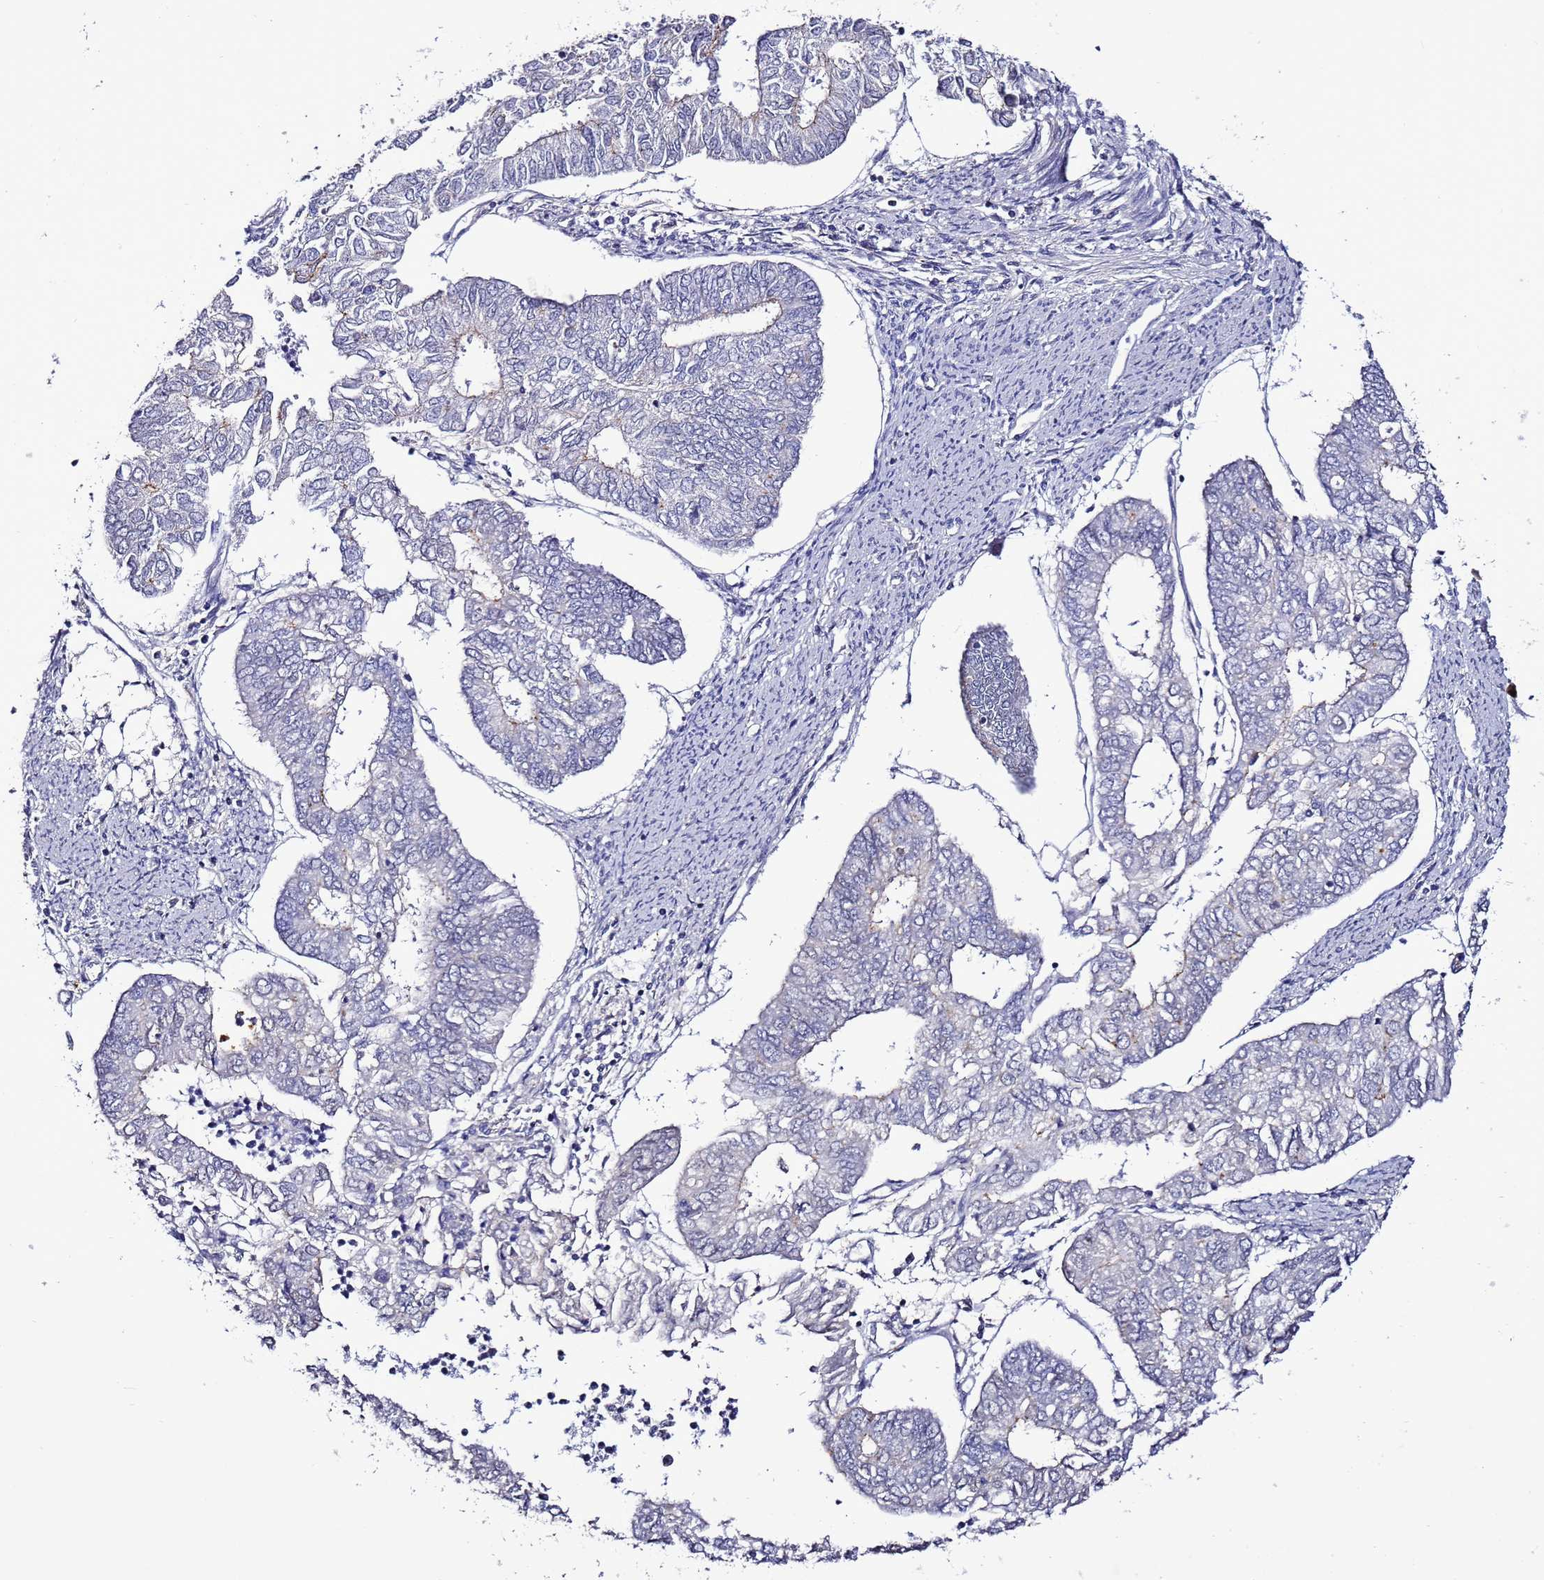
{"staining": {"intensity": "weak", "quantity": "<25%", "location": "cytoplasmic/membranous"}, "tissue": "endometrial cancer", "cell_type": "Tumor cells", "image_type": "cancer", "snomed": [{"axis": "morphology", "description": "Adenocarcinoma, NOS"}, {"axis": "topography", "description": "Endometrium"}], "caption": "Tumor cells are negative for protein expression in human adenocarcinoma (endometrial).", "gene": "TENM3", "patient": {"sex": "female", "age": 68}}